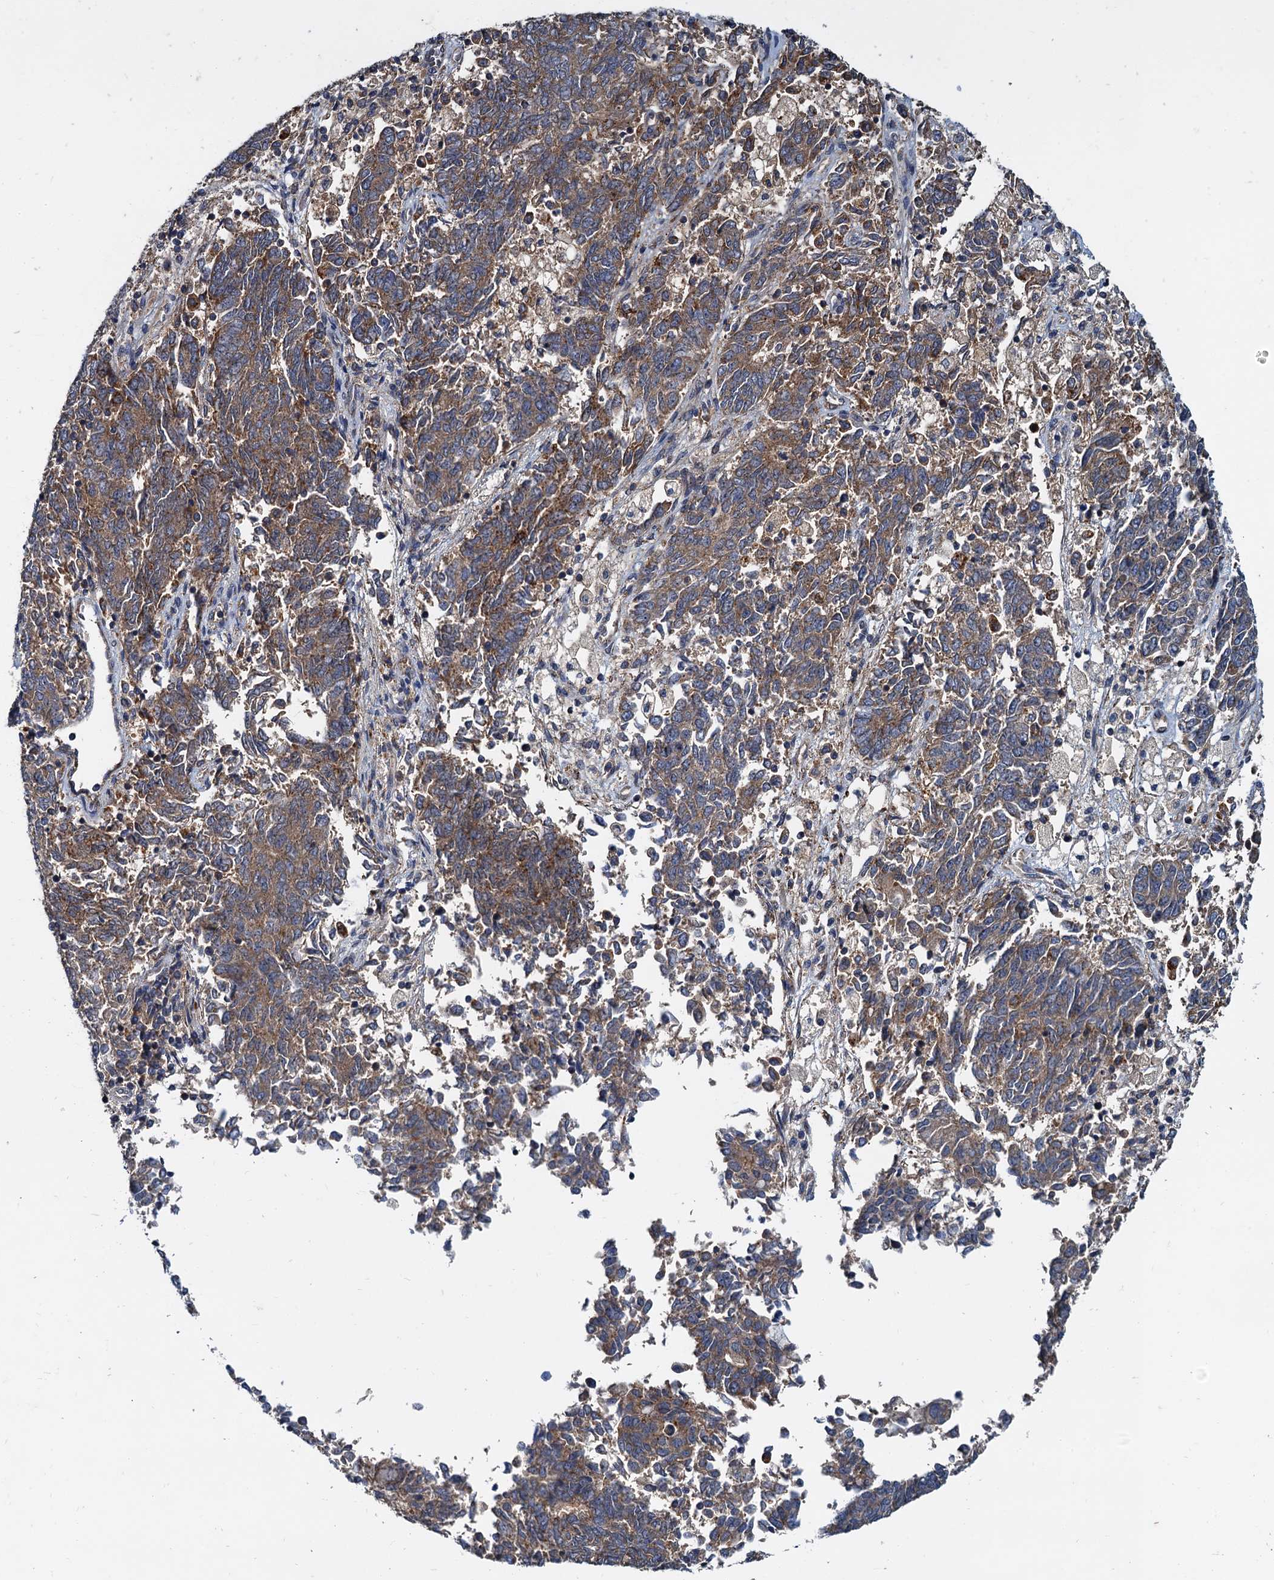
{"staining": {"intensity": "moderate", "quantity": ">75%", "location": "cytoplasmic/membranous"}, "tissue": "endometrial cancer", "cell_type": "Tumor cells", "image_type": "cancer", "snomed": [{"axis": "morphology", "description": "Adenocarcinoma, NOS"}, {"axis": "topography", "description": "Endometrium"}], "caption": "Protein expression analysis of endometrial adenocarcinoma reveals moderate cytoplasmic/membranous staining in approximately >75% of tumor cells. (Brightfield microscopy of DAB IHC at high magnification).", "gene": "EFL1", "patient": {"sex": "female", "age": 80}}